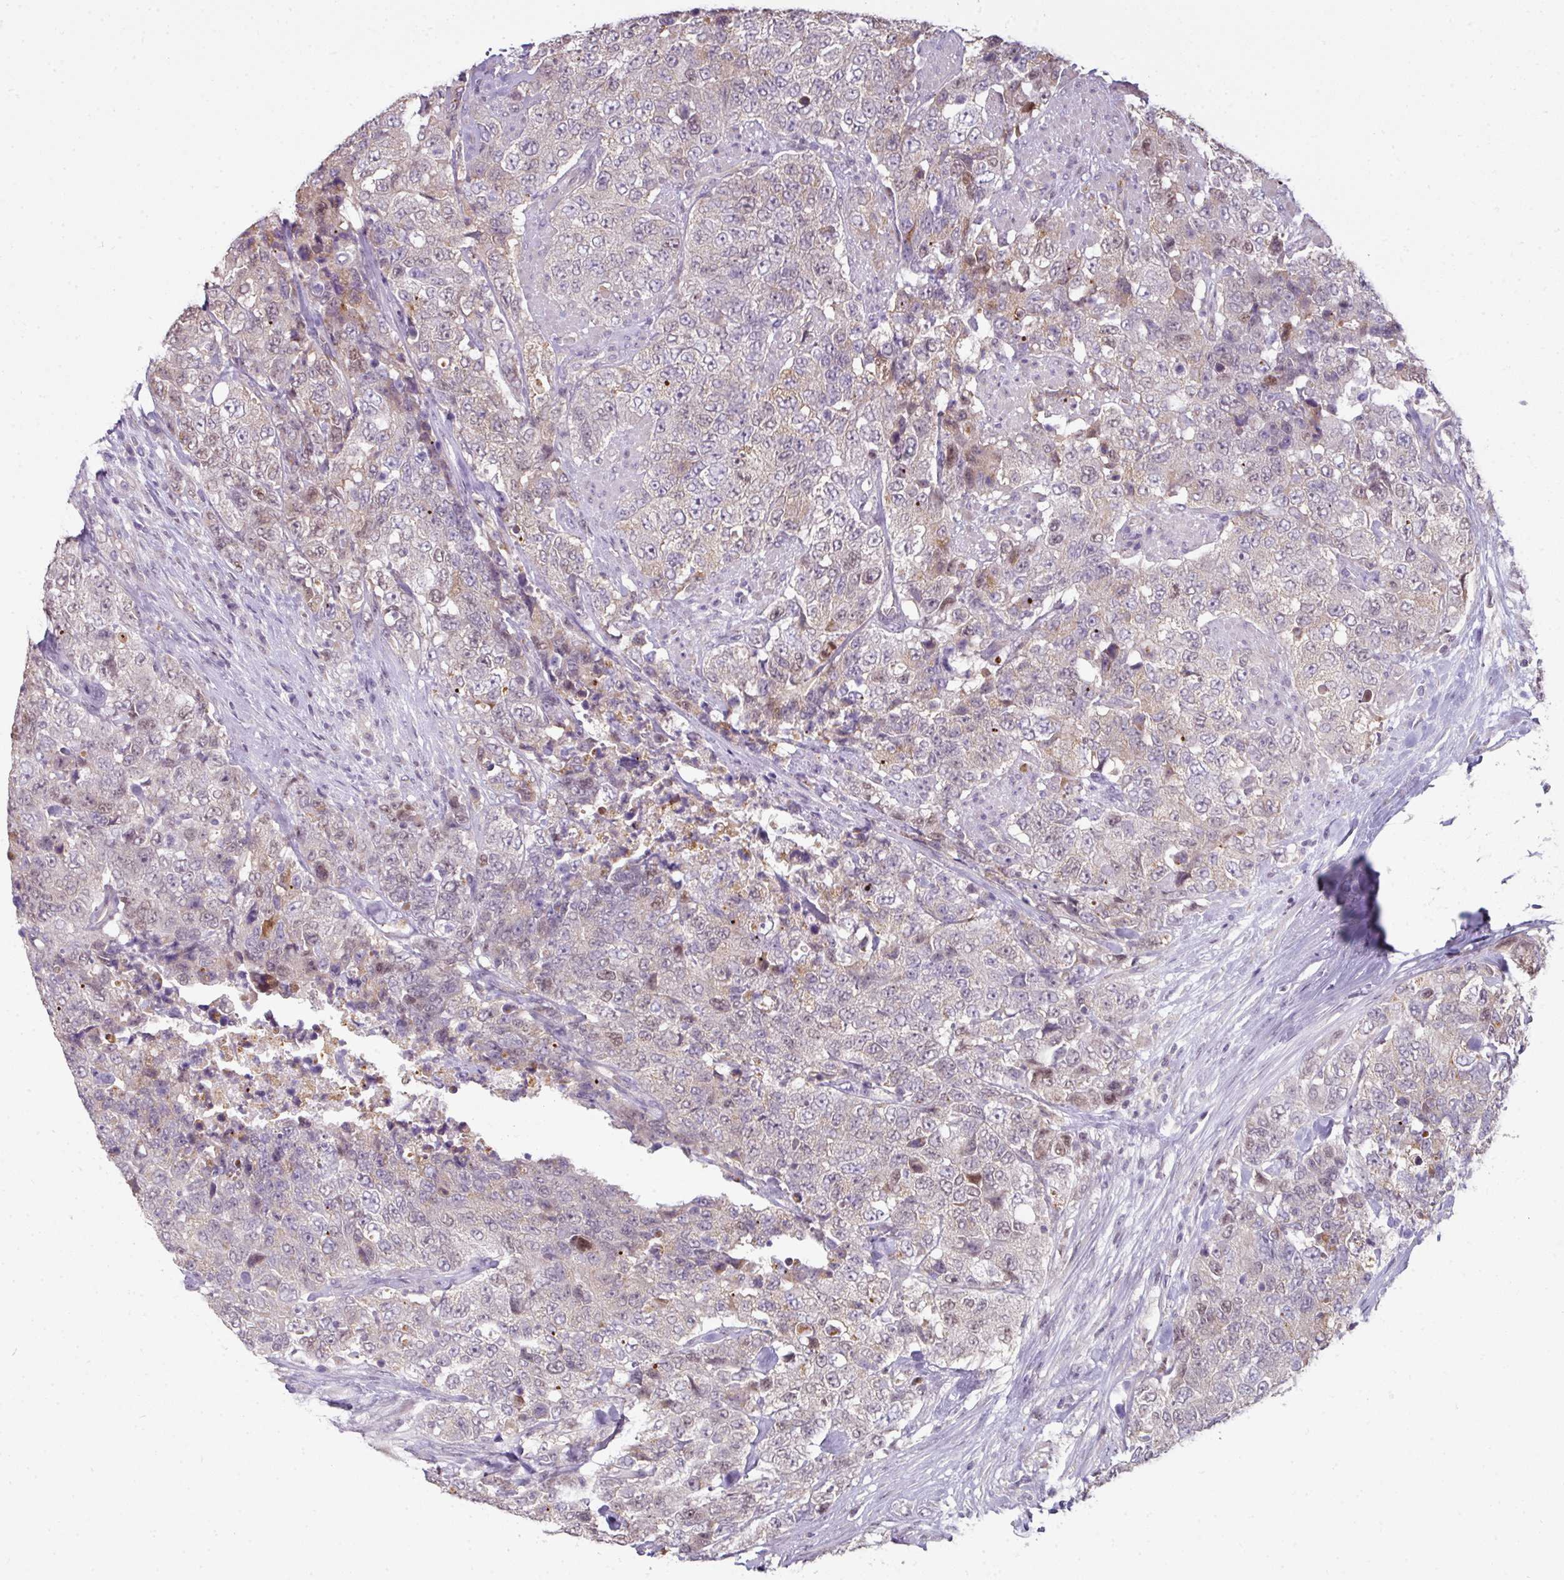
{"staining": {"intensity": "weak", "quantity": "<25%", "location": "nuclear"}, "tissue": "urothelial cancer", "cell_type": "Tumor cells", "image_type": "cancer", "snomed": [{"axis": "morphology", "description": "Urothelial carcinoma, High grade"}, {"axis": "topography", "description": "Urinary bladder"}], "caption": "High magnification brightfield microscopy of urothelial cancer stained with DAB (3,3'-diaminobenzidine) (brown) and counterstained with hematoxylin (blue): tumor cells show no significant positivity. (Stains: DAB immunohistochemistry with hematoxylin counter stain, Microscopy: brightfield microscopy at high magnification).", "gene": "C19orf33", "patient": {"sex": "female", "age": 78}}